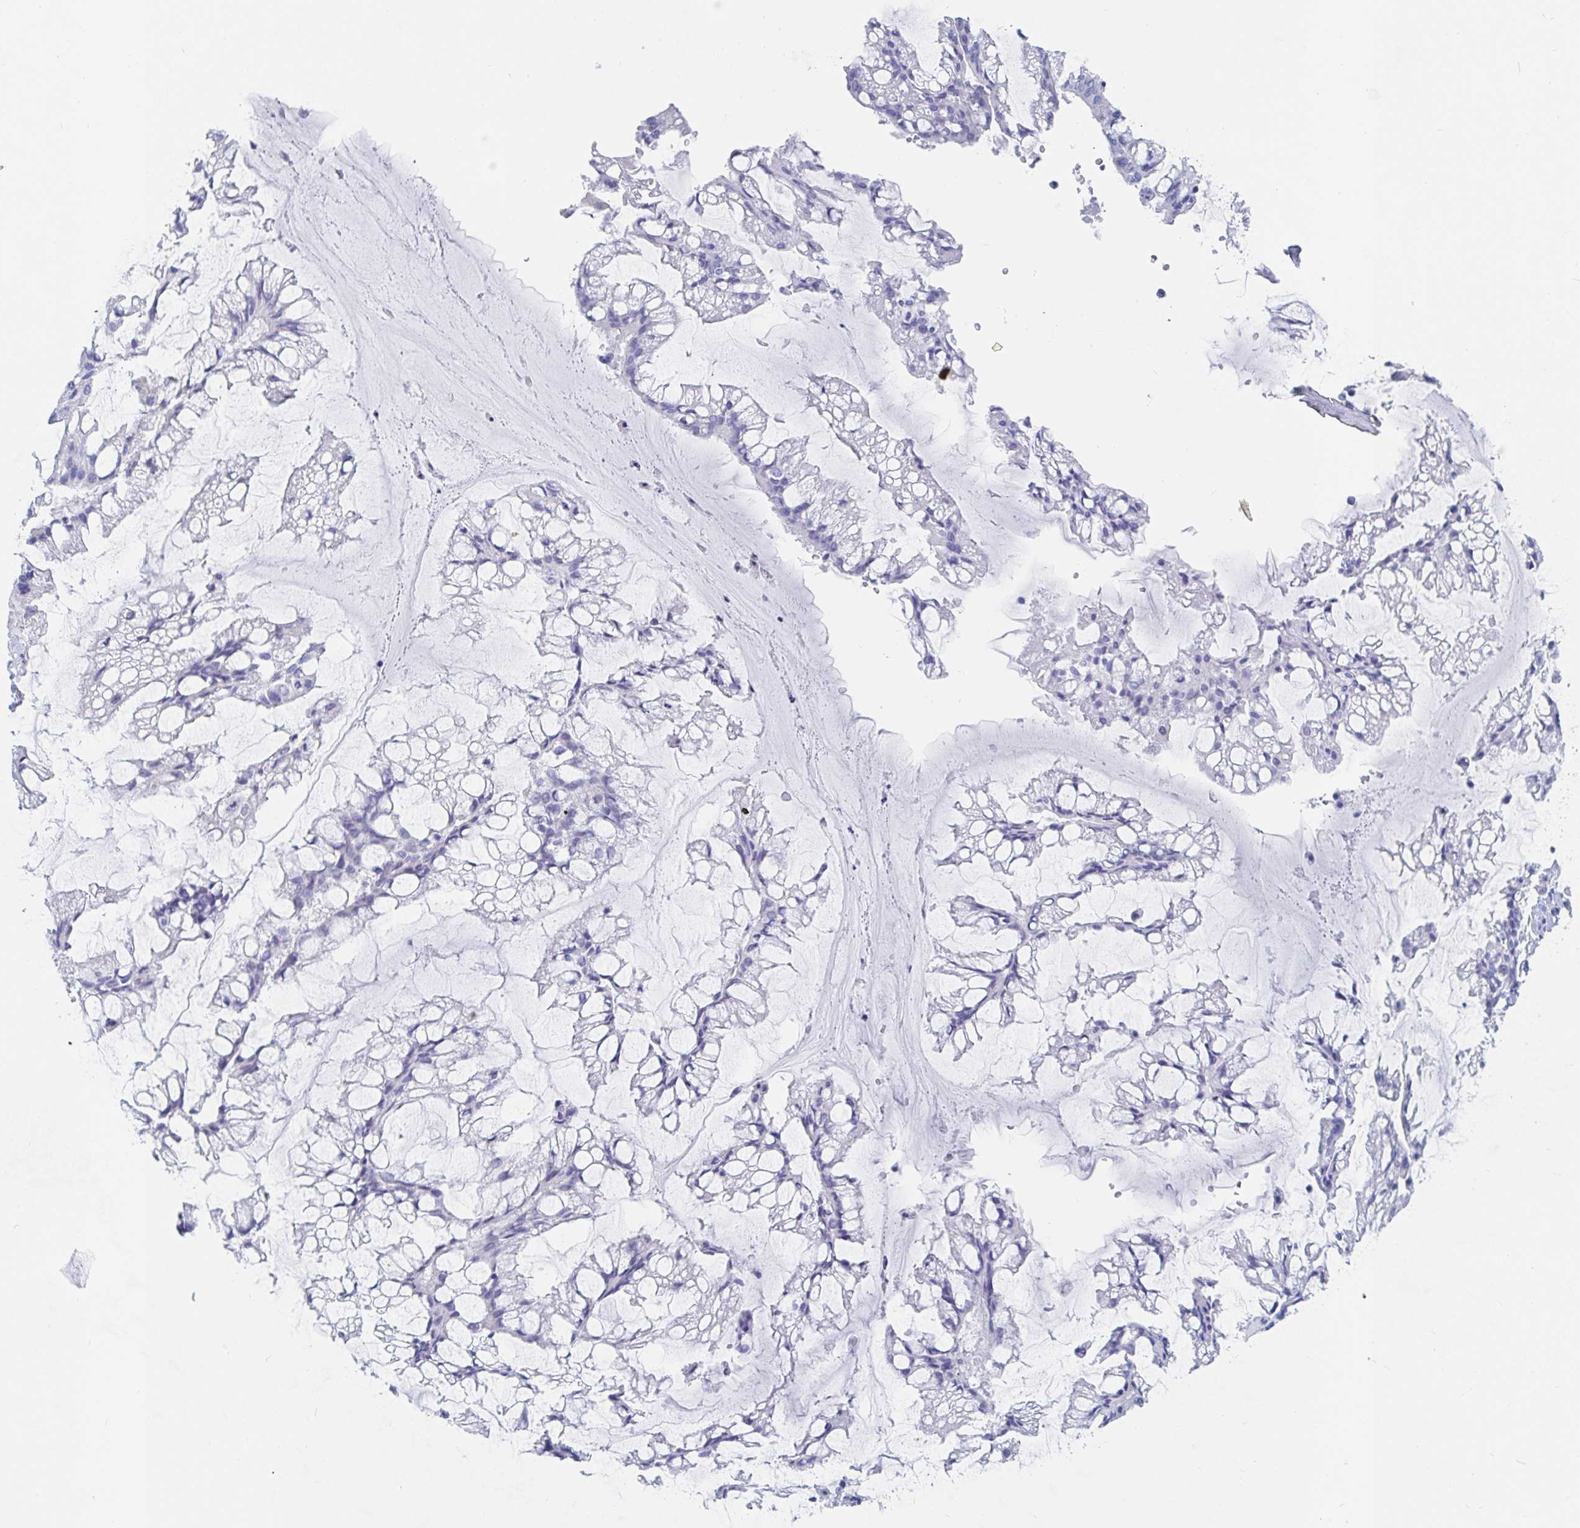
{"staining": {"intensity": "negative", "quantity": "none", "location": "none"}, "tissue": "ovarian cancer", "cell_type": "Tumor cells", "image_type": "cancer", "snomed": [{"axis": "morphology", "description": "Cystadenocarcinoma, mucinous, NOS"}, {"axis": "topography", "description": "Ovary"}], "caption": "Immunohistochemical staining of ovarian cancer (mucinous cystadenocarcinoma) reveals no significant positivity in tumor cells. Brightfield microscopy of immunohistochemistry (IHC) stained with DAB (3,3'-diaminobenzidine) (brown) and hematoxylin (blue), captured at high magnification.", "gene": "PACSIN1", "patient": {"sex": "female", "age": 73}}